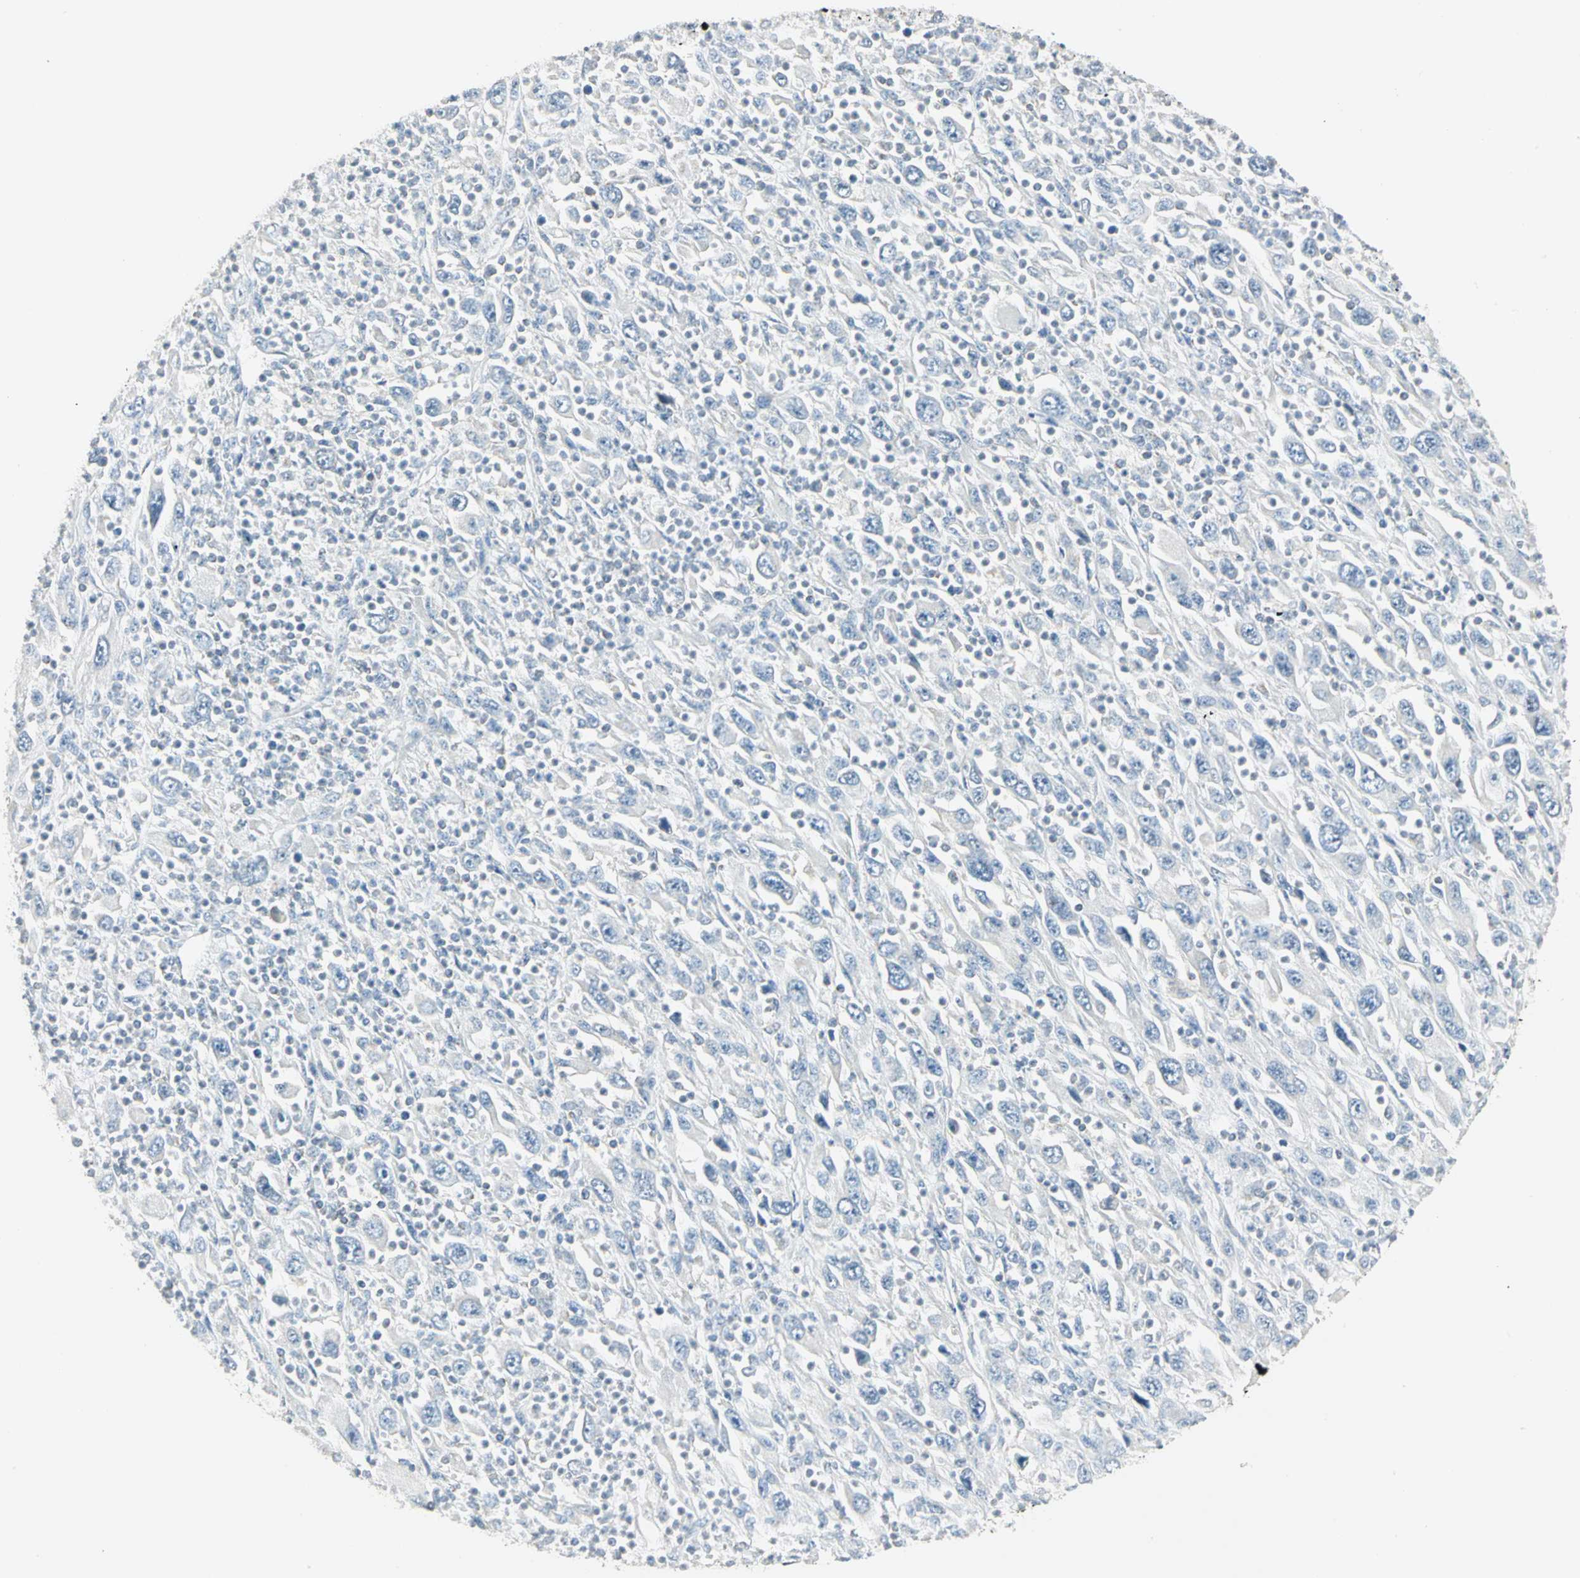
{"staining": {"intensity": "negative", "quantity": "none", "location": "none"}, "tissue": "melanoma", "cell_type": "Tumor cells", "image_type": "cancer", "snomed": [{"axis": "morphology", "description": "Malignant melanoma, Metastatic site"}, {"axis": "topography", "description": "Skin"}], "caption": "An image of human malignant melanoma (metastatic site) is negative for staining in tumor cells.", "gene": "USP40", "patient": {"sex": "female", "age": 56}}